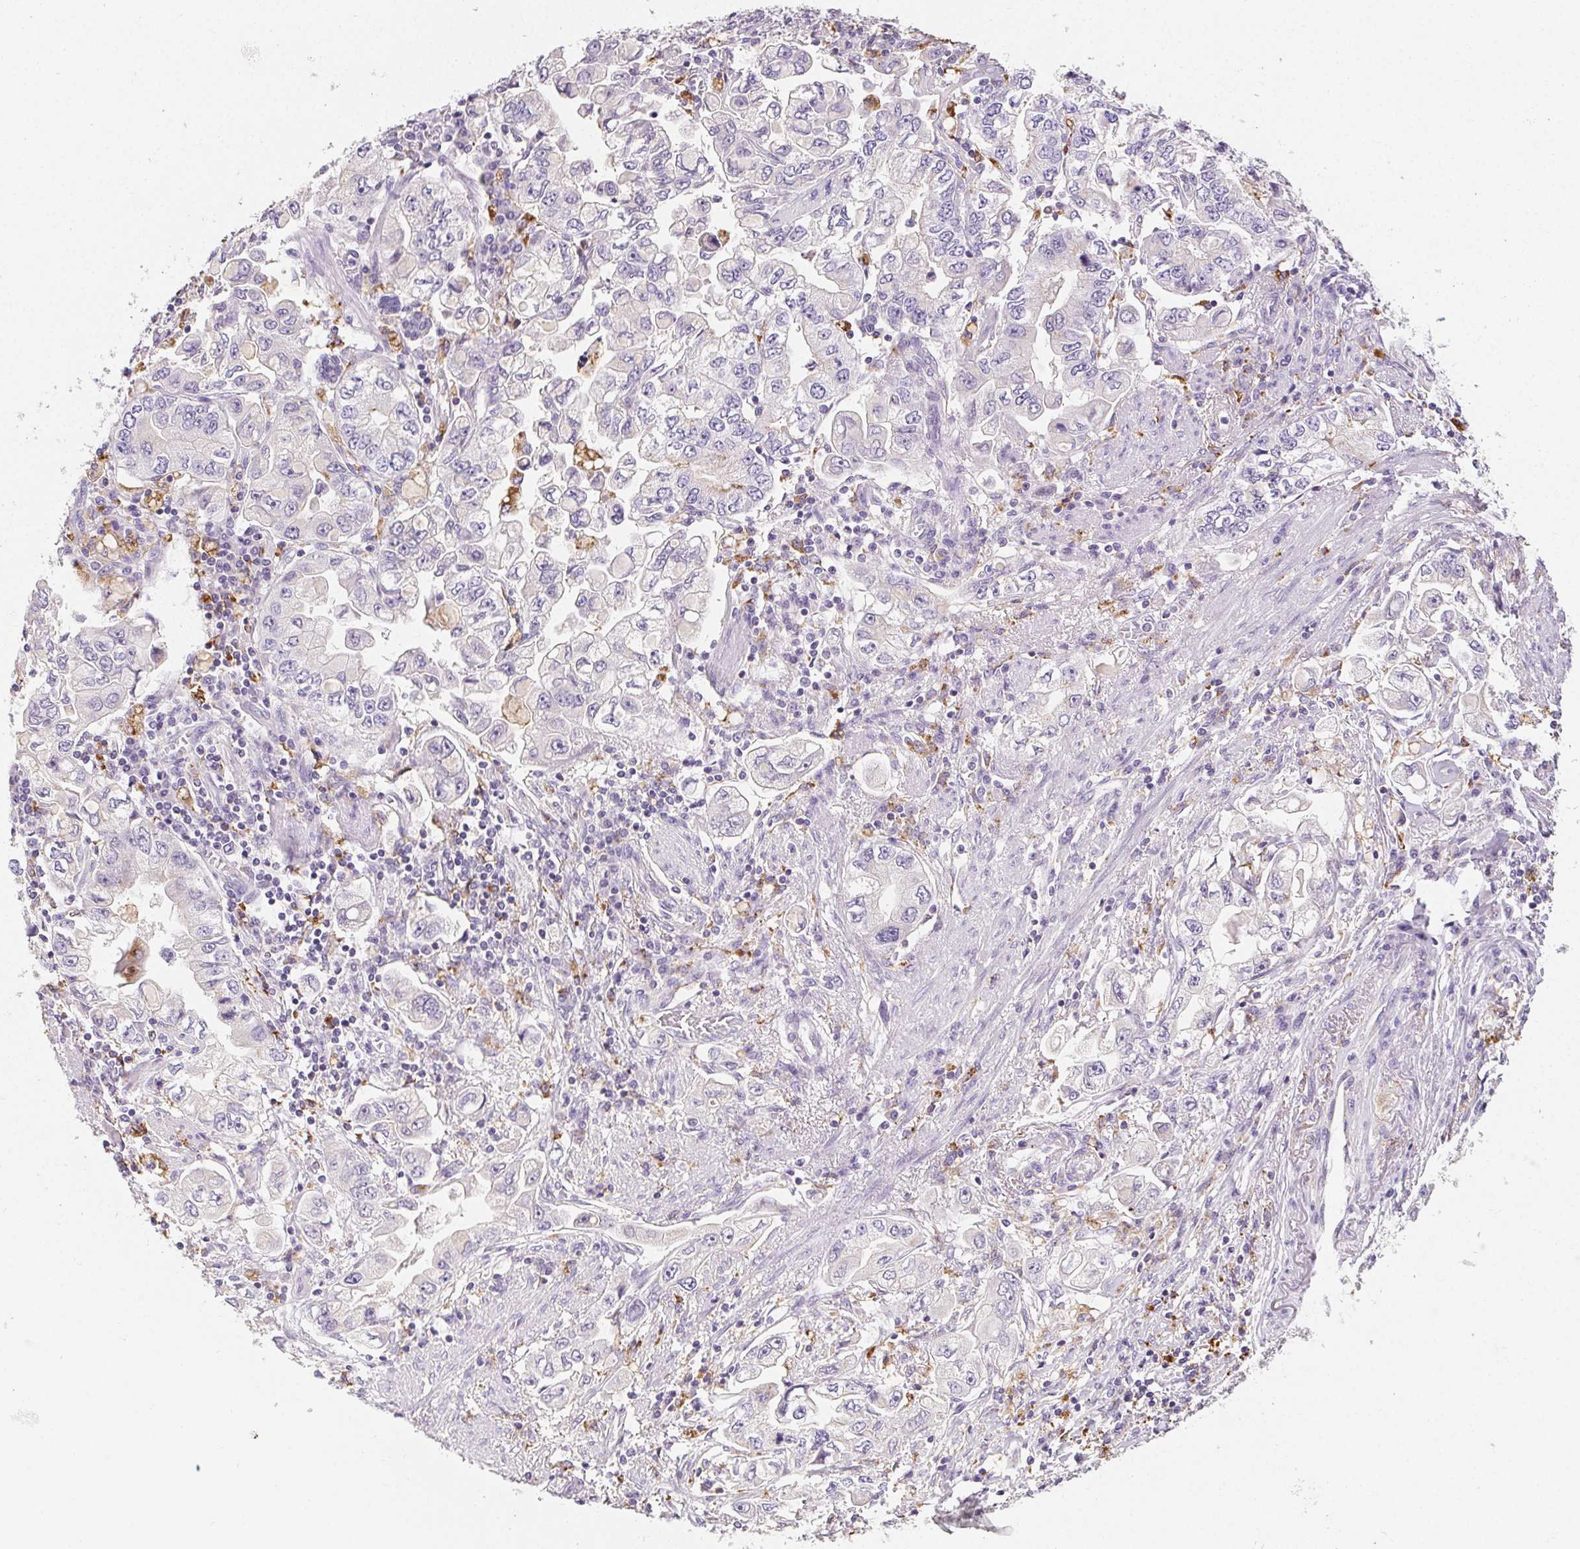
{"staining": {"intensity": "negative", "quantity": "none", "location": "none"}, "tissue": "stomach cancer", "cell_type": "Tumor cells", "image_type": "cancer", "snomed": [{"axis": "morphology", "description": "Adenocarcinoma, NOS"}, {"axis": "topography", "description": "Stomach, lower"}], "caption": "This is an immunohistochemistry histopathology image of stomach cancer. There is no positivity in tumor cells.", "gene": "LIPA", "patient": {"sex": "female", "age": 93}}